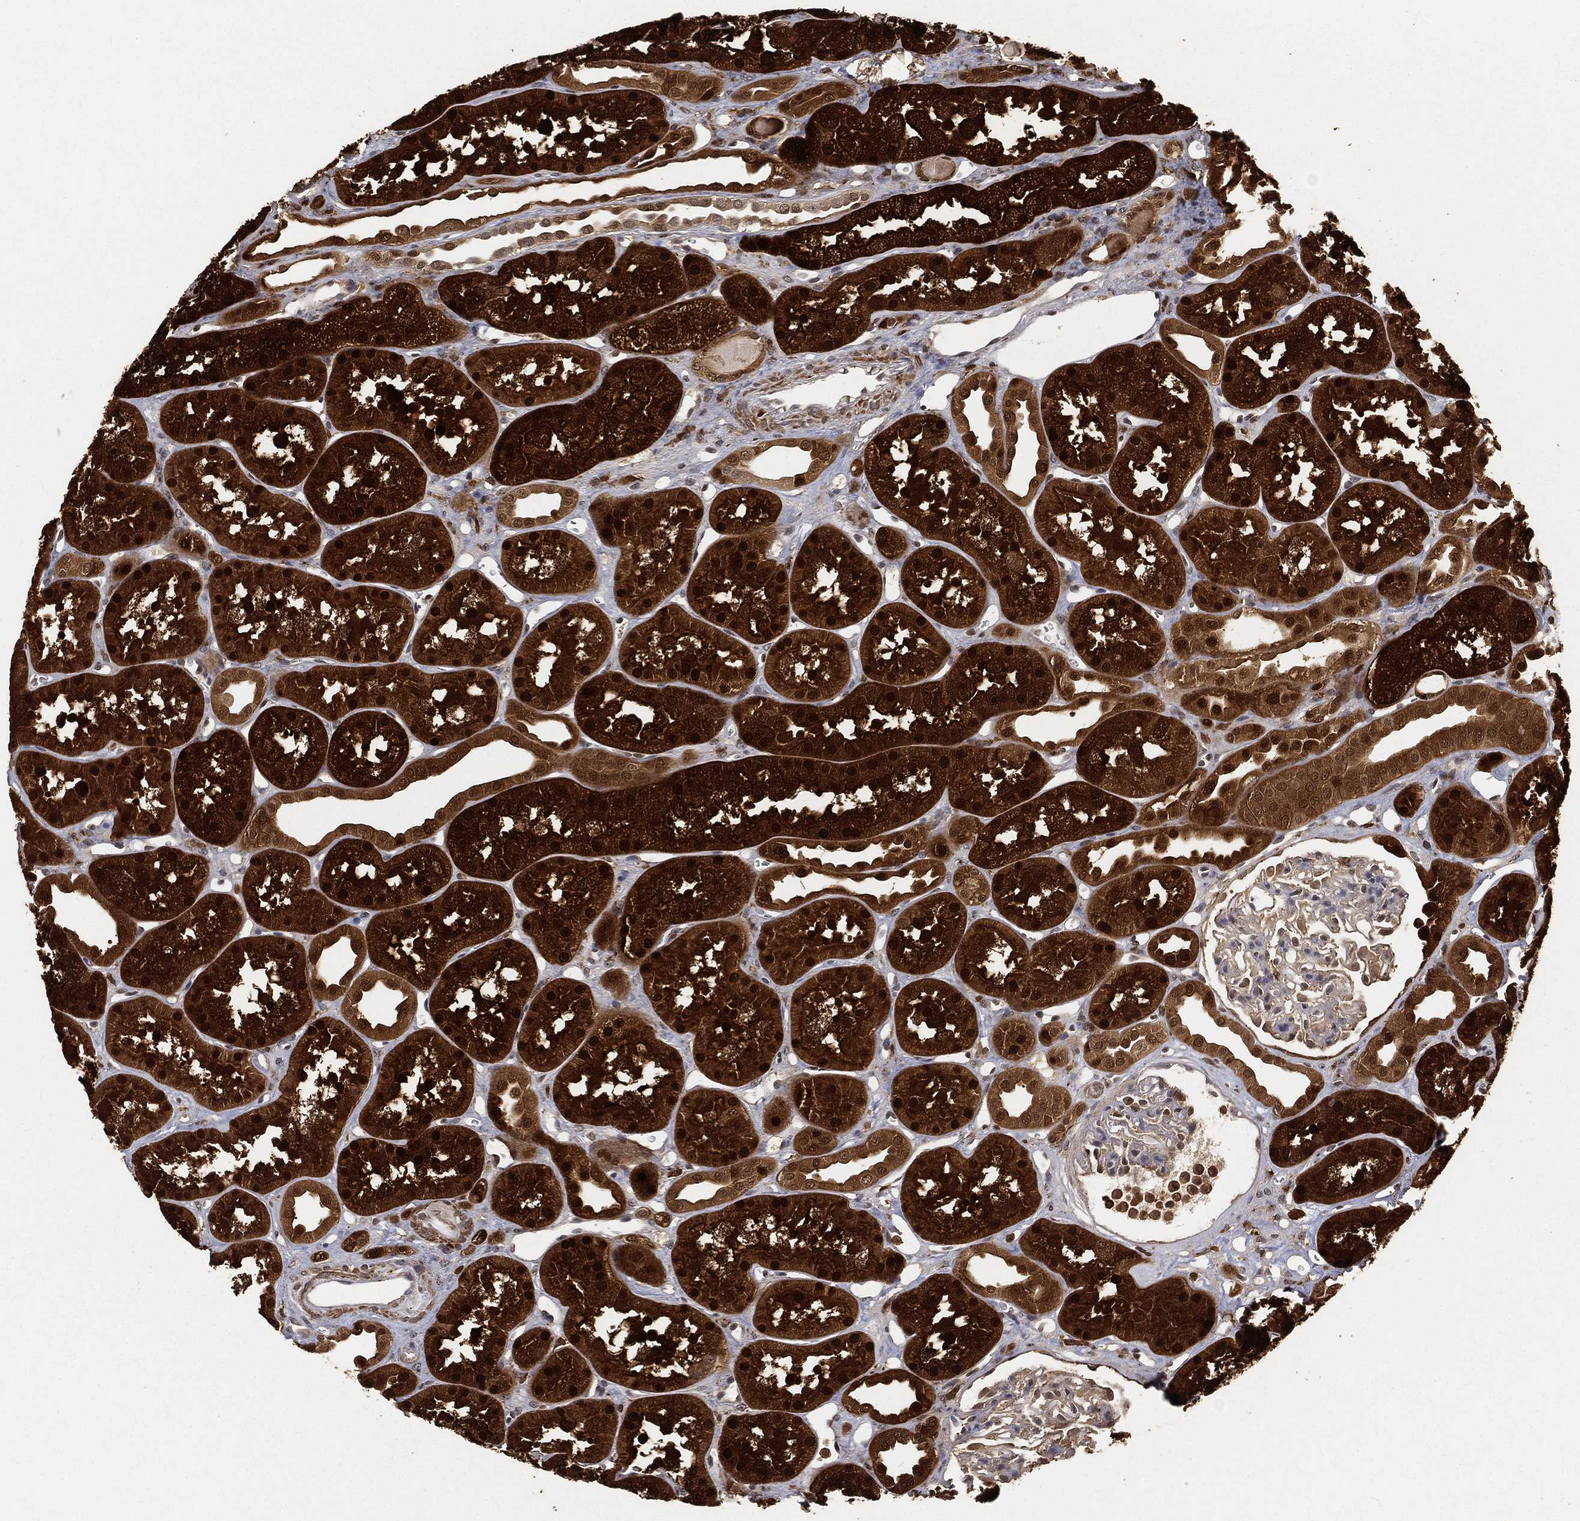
{"staining": {"intensity": "negative", "quantity": "none", "location": "none"}, "tissue": "kidney", "cell_type": "Cells in glomeruli", "image_type": "normal", "snomed": [{"axis": "morphology", "description": "Normal tissue, NOS"}, {"axis": "topography", "description": "Kidney"}], "caption": "A high-resolution histopathology image shows IHC staining of normal kidney, which exhibits no significant expression in cells in glomeruli.", "gene": "CRYL1", "patient": {"sex": "male", "age": 61}}